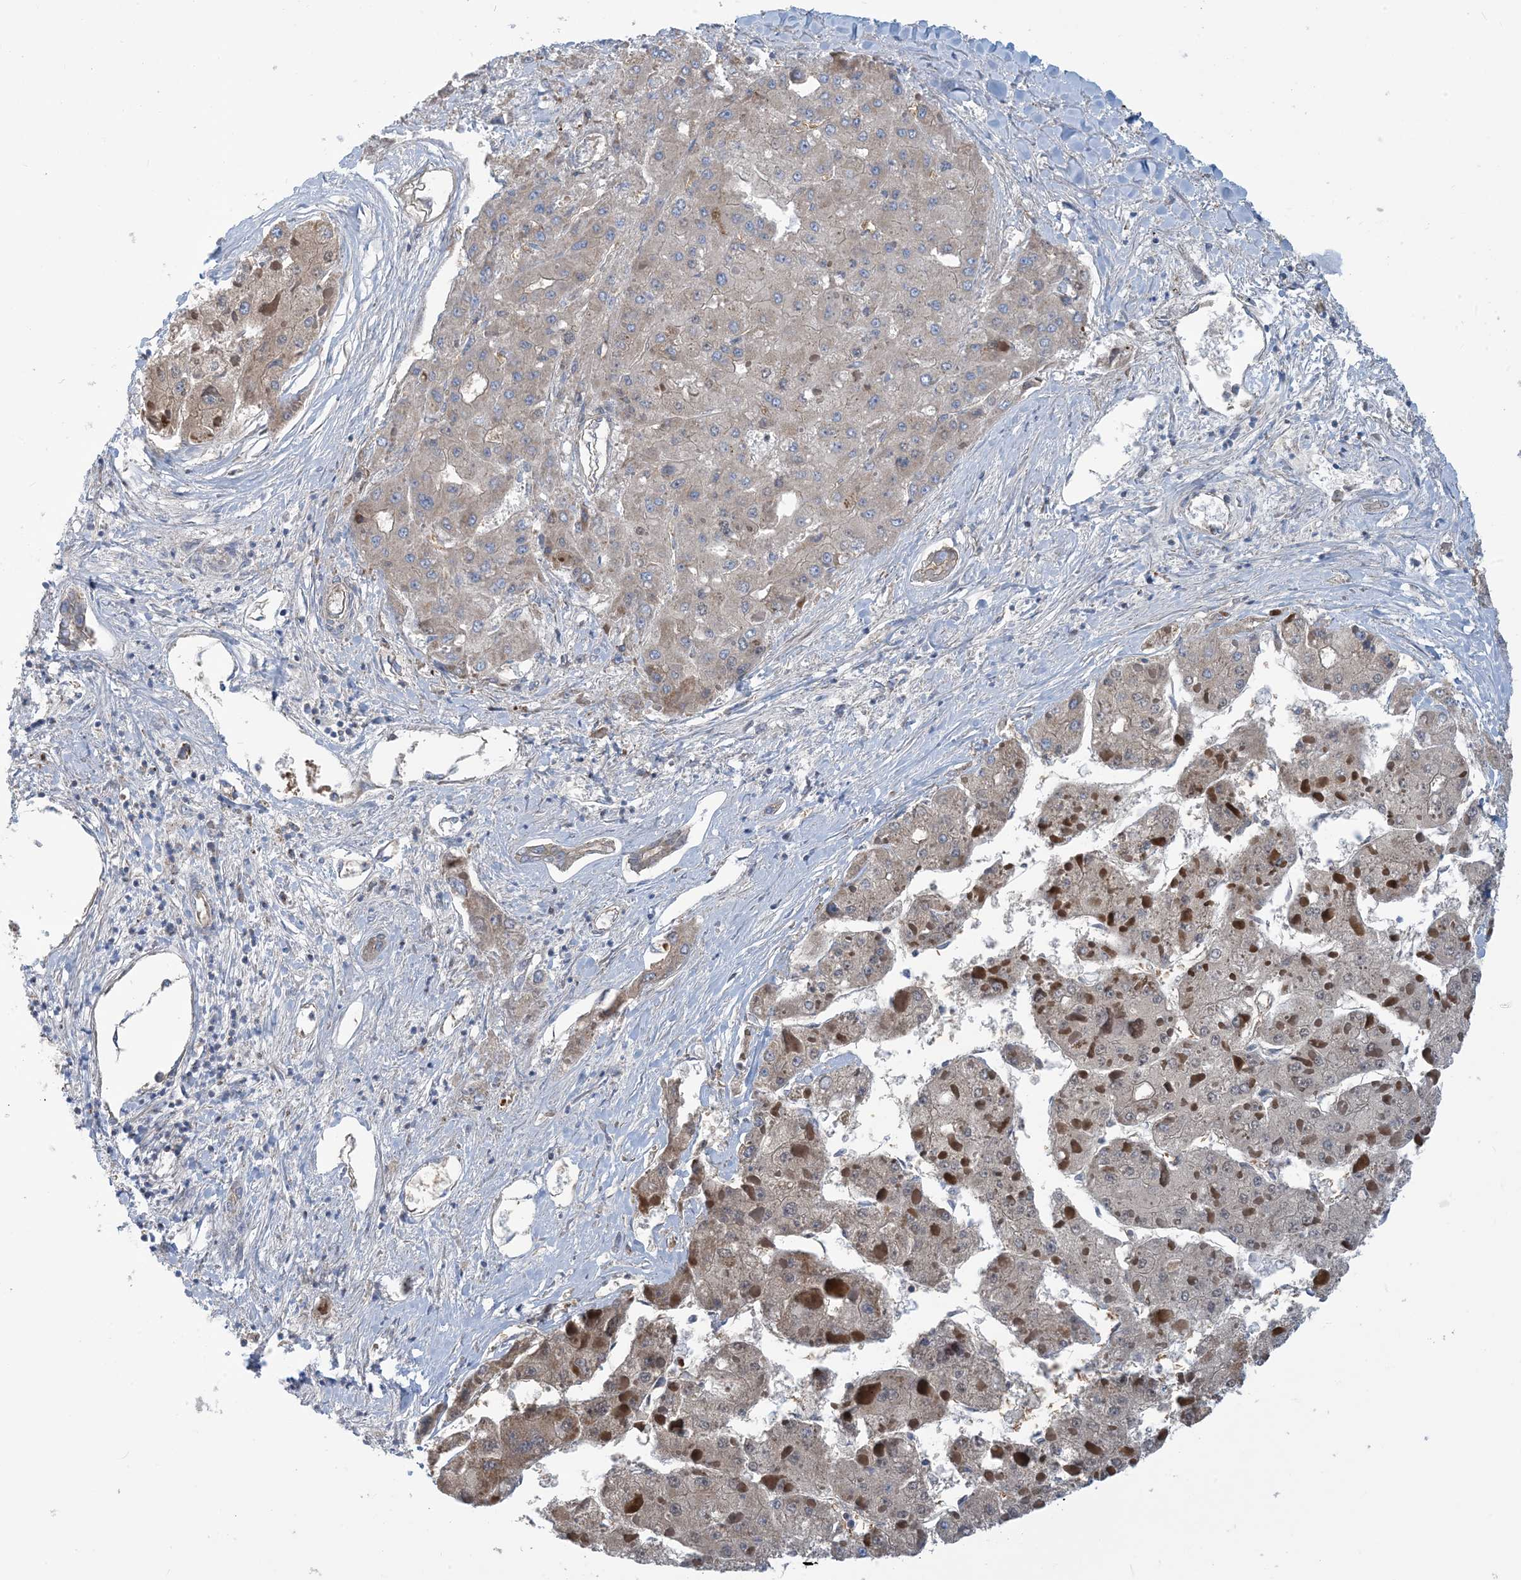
{"staining": {"intensity": "weak", "quantity": ">75%", "location": "cytoplasmic/membranous"}, "tissue": "liver cancer", "cell_type": "Tumor cells", "image_type": "cancer", "snomed": [{"axis": "morphology", "description": "Carcinoma, Hepatocellular, NOS"}, {"axis": "topography", "description": "Liver"}], "caption": "This micrograph reveals IHC staining of liver cancer (hepatocellular carcinoma), with low weak cytoplasmic/membranous expression in approximately >75% of tumor cells.", "gene": "PHOSPHO2", "patient": {"sex": "female", "age": 73}}